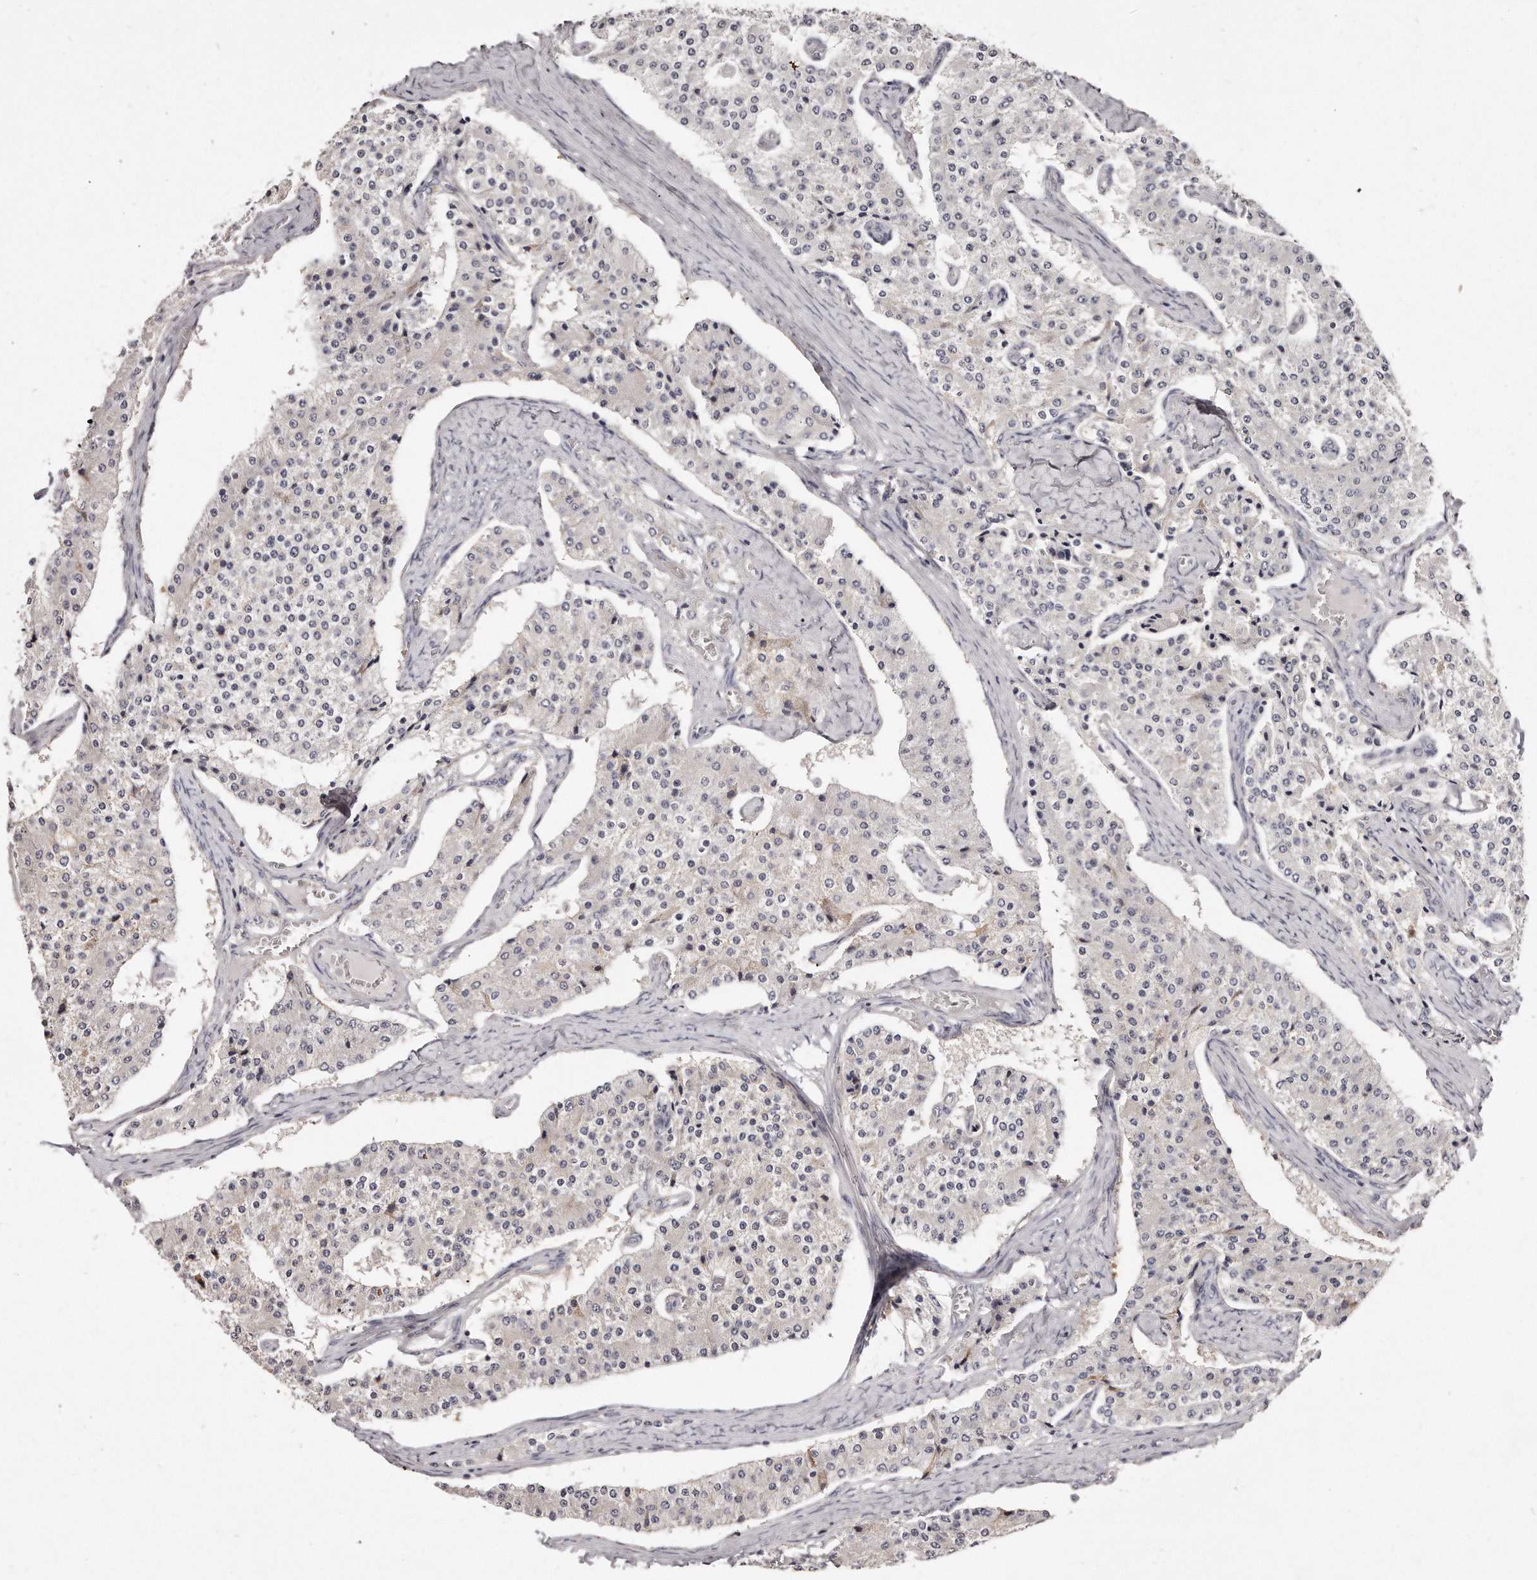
{"staining": {"intensity": "negative", "quantity": "none", "location": "none"}, "tissue": "carcinoid", "cell_type": "Tumor cells", "image_type": "cancer", "snomed": [{"axis": "morphology", "description": "Carcinoid, malignant, NOS"}, {"axis": "topography", "description": "Colon"}], "caption": "This micrograph is of carcinoid (malignant) stained with IHC to label a protein in brown with the nuclei are counter-stained blue. There is no expression in tumor cells.", "gene": "TTLL4", "patient": {"sex": "female", "age": 52}}